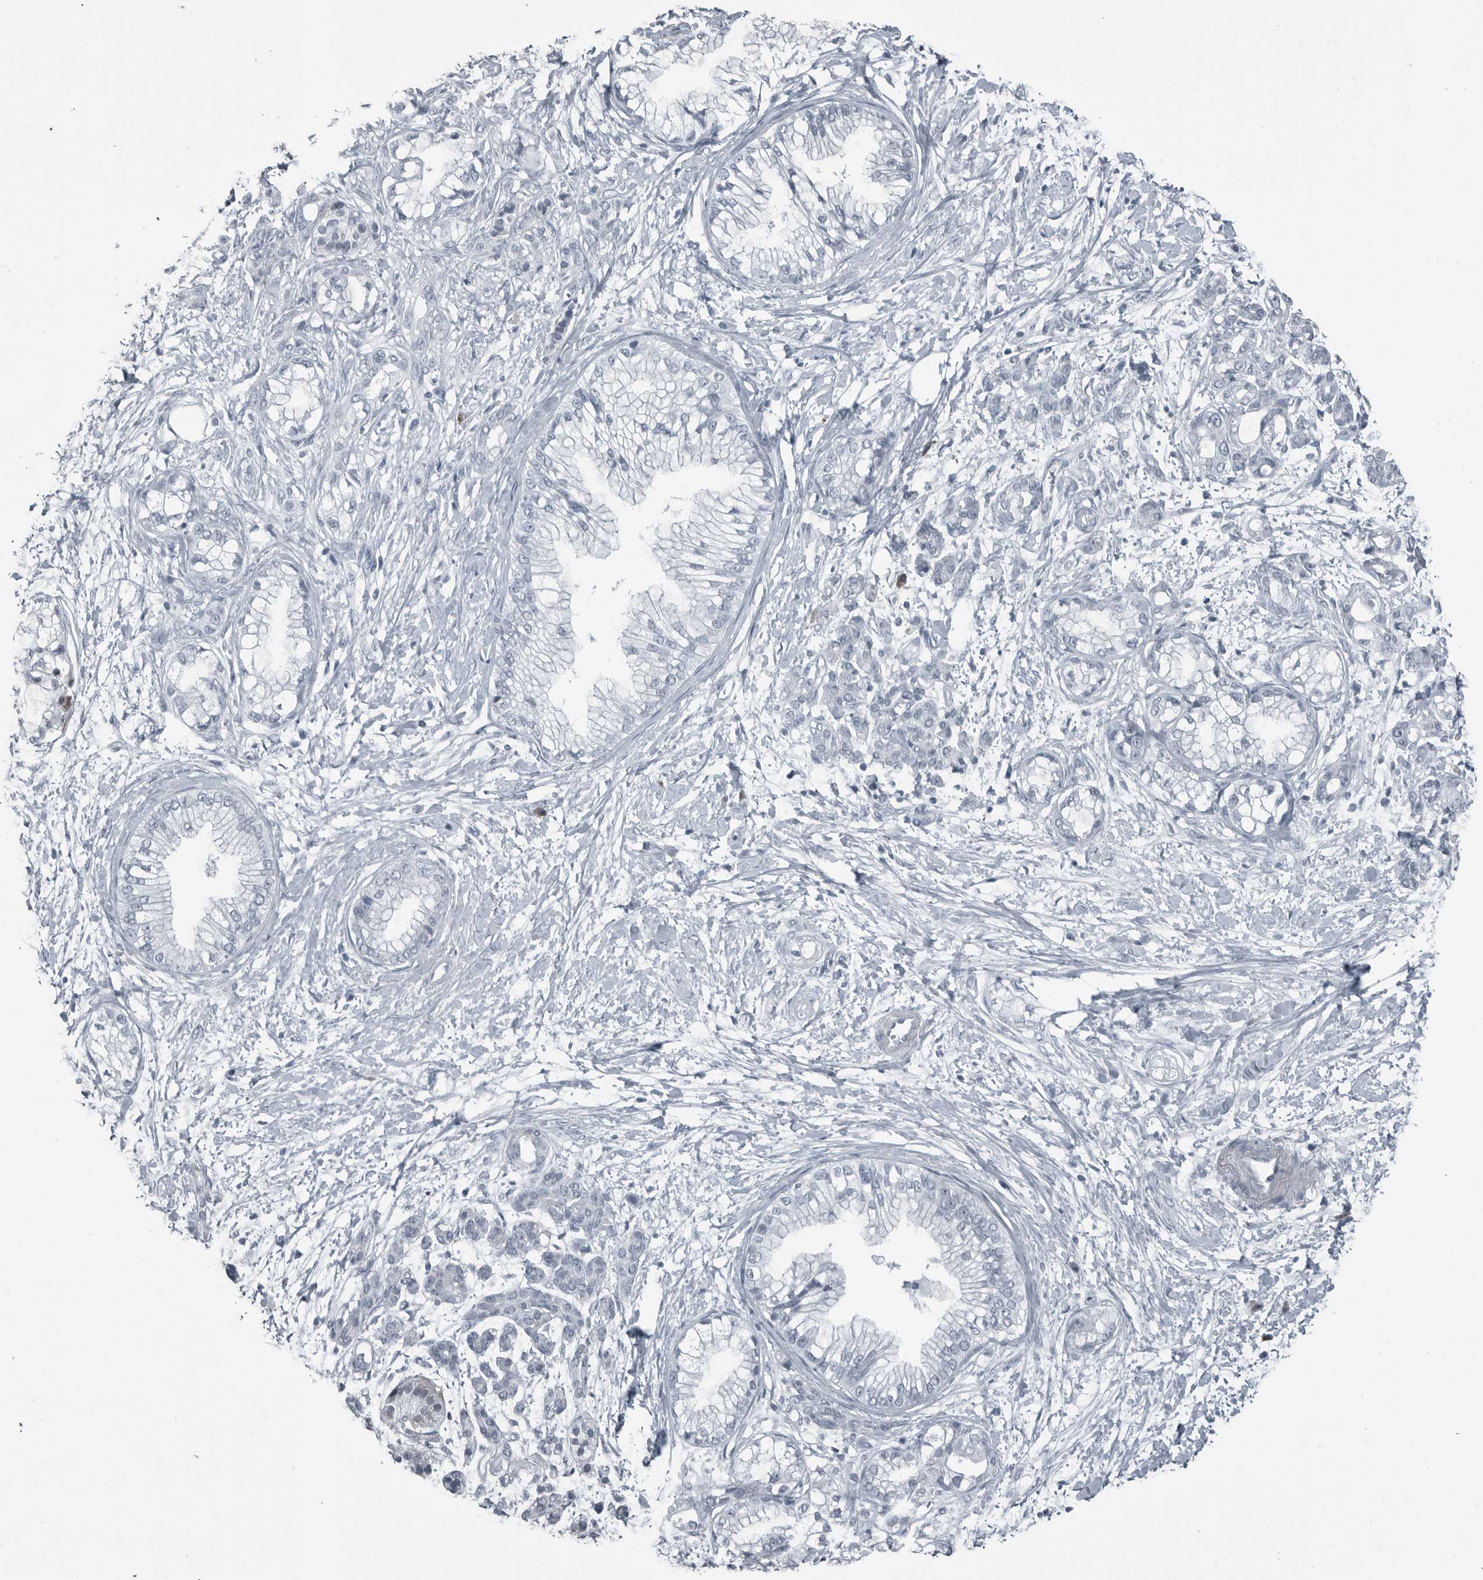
{"staining": {"intensity": "negative", "quantity": "none", "location": "none"}, "tissue": "pancreatic cancer", "cell_type": "Tumor cells", "image_type": "cancer", "snomed": [{"axis": "morphology", "description": "Adenocarcinoma, NOS"}, {"axis": "topography", "description": "Pancreas"}], "caption": "Immunohistochemistry of human pancreatic cancer demonstrates no staining in tumor cells. (Immunohistochemistry (ihc), brightfield microscopy, high magnification).", "gene": "DNAAF11", "patient": {"sex": "male", "age": 68}}